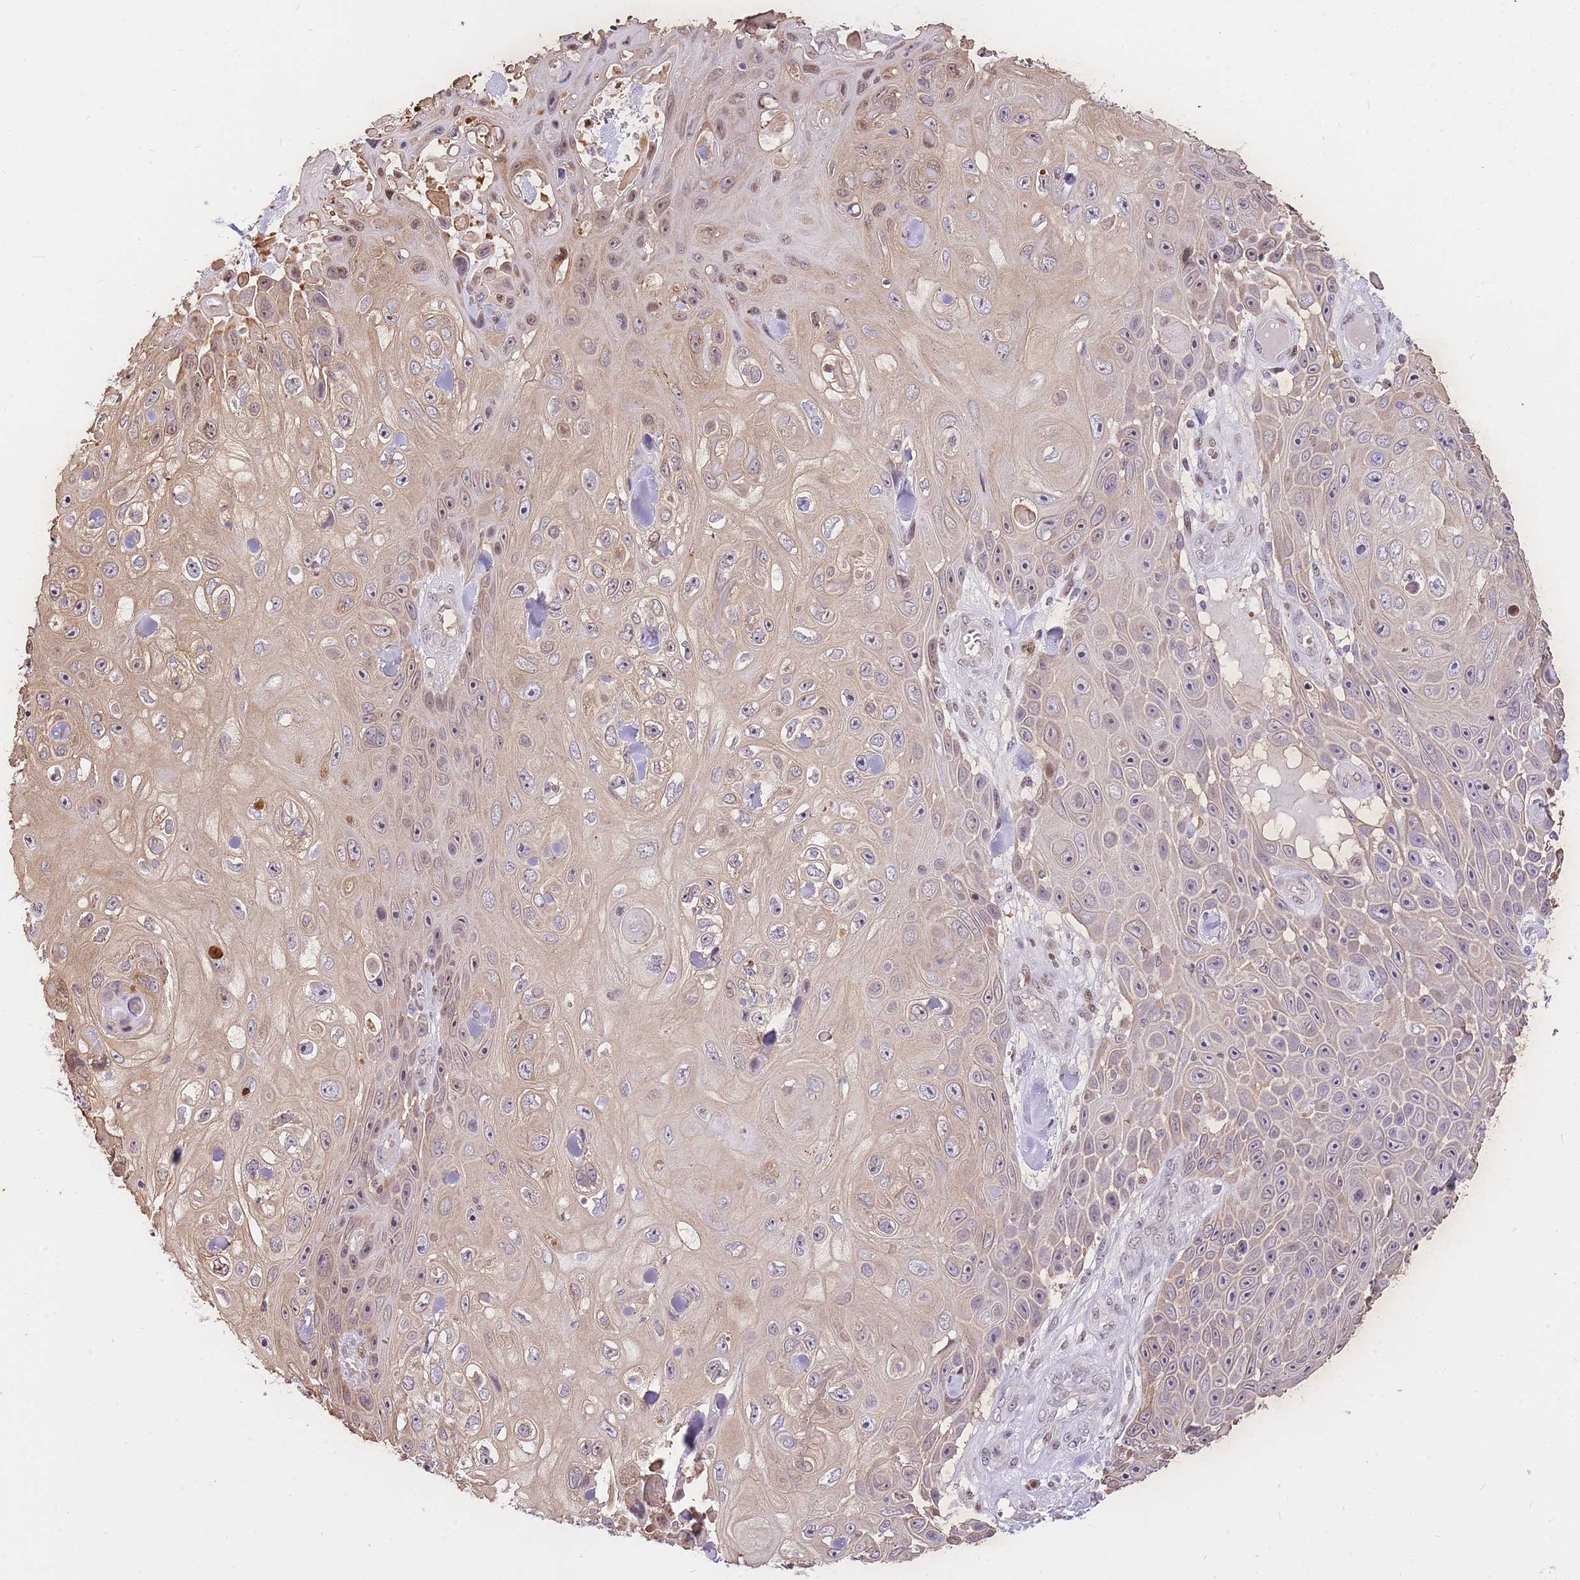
{"staining": {"intensity": "weak", "quantity": ">75%", "location": "cytoplasmic/membranous,nuclear"}, "tissue": "skin cancer", "cell_type": "Tumor cells", "image_type": "cancer", "snomed": [{"axis": "morphology", "description": "Squamous cell carcinoma, NOS"}, {"axis": "topography", "description": "Skin"}], "caption": "Skin cancer stained with DAB immunohistochemistry (IHC) shows low levels of weak cytoplasmic/membranous and nuclear staining in approximately >75% of tumor cells.", "gene": "RFK", "patient": {"sex": "male", "age": 82}}